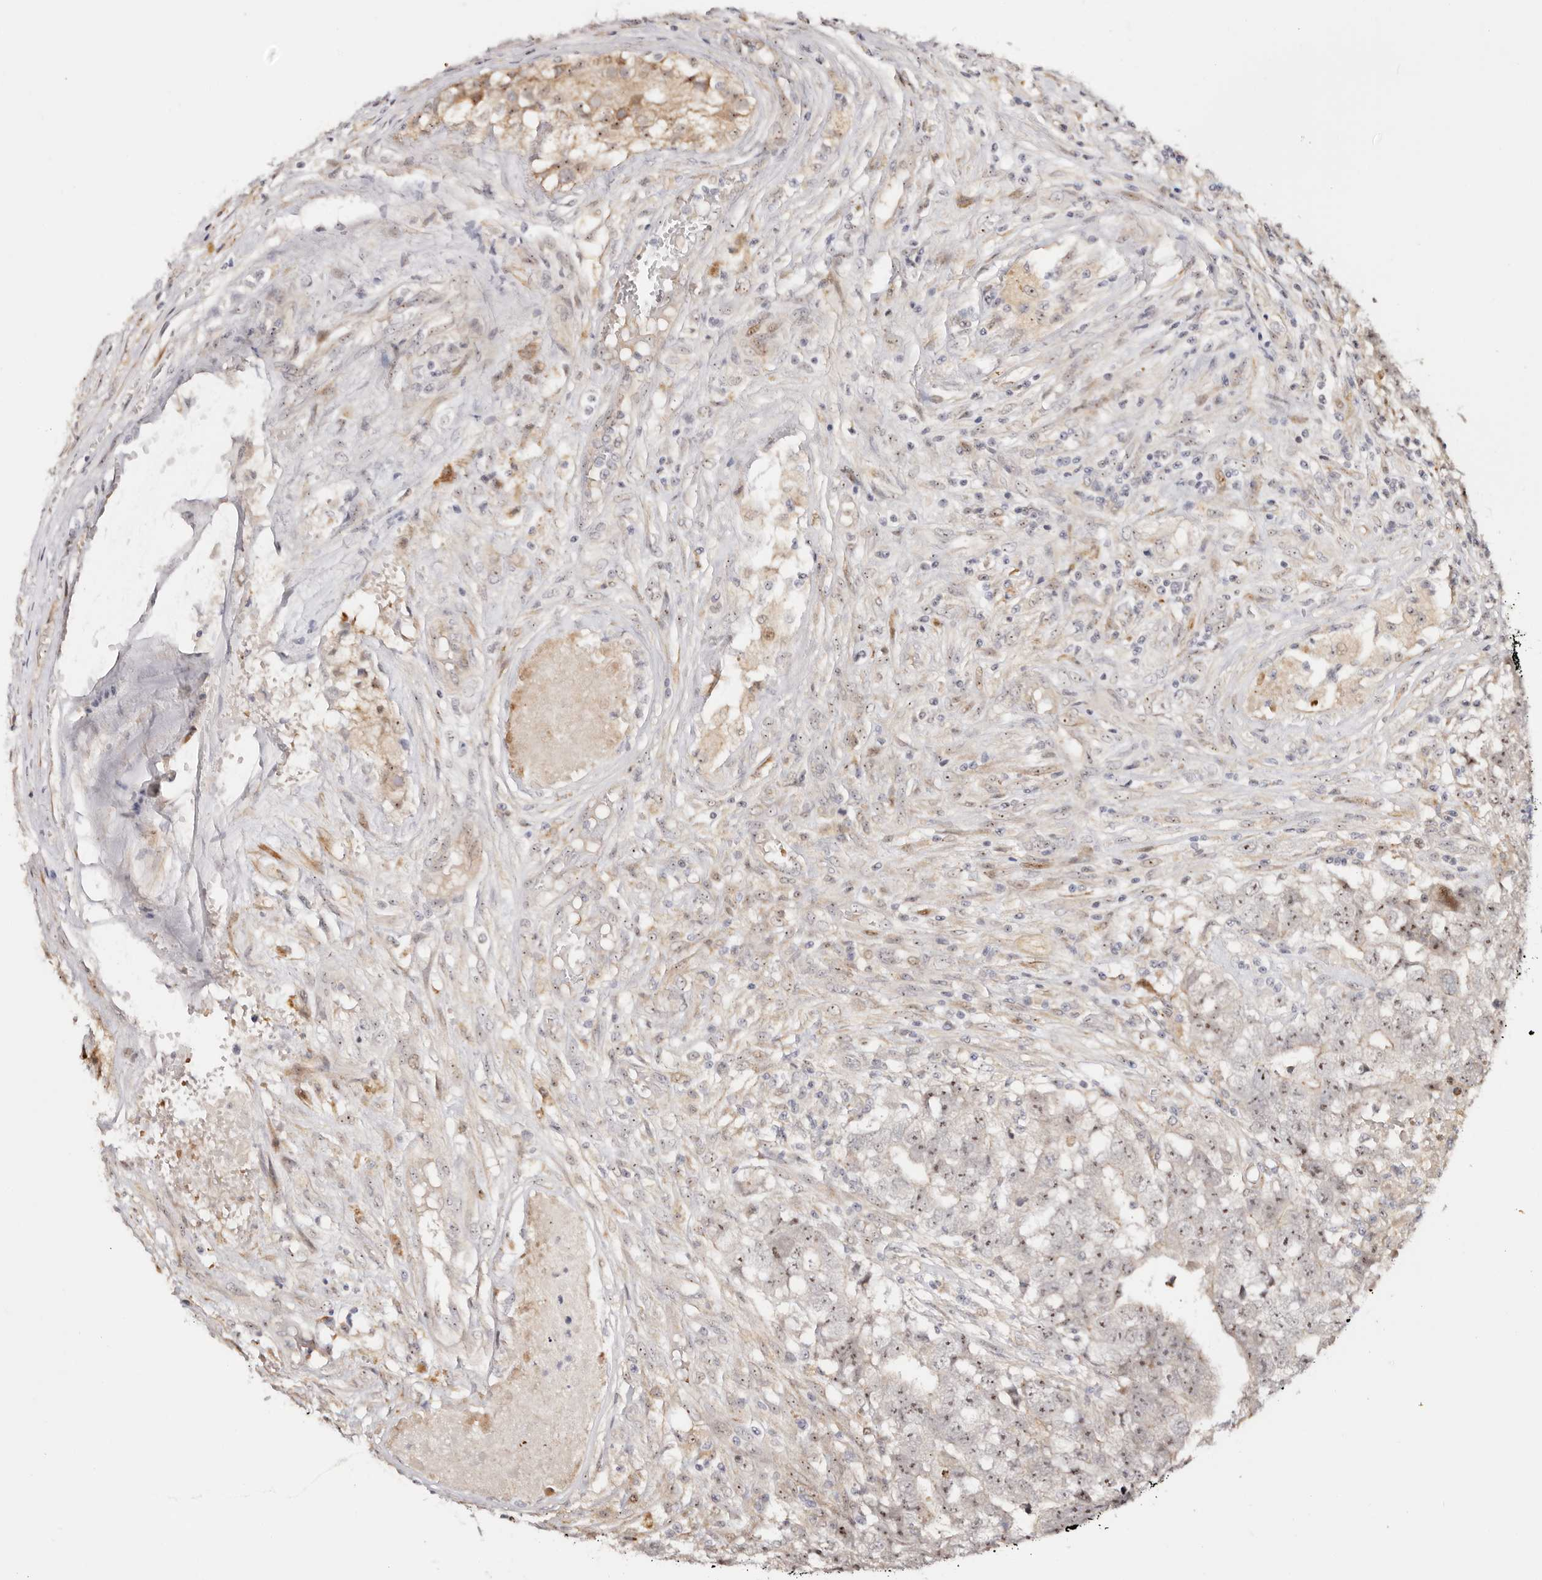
{"staining": {"intensity": "weak", "quantity": "<25%", "location": "nuclear"}, "tissue": "testis cancer", "cell_type": "Tumor cells", "image_type": "cancer", "snomed": [{"axis": "morphology", "description": "Carcinoma, Embryonal, NOS"}, {"axis": "topography", "description": "Testis"}], "caption": "IHC of human embryonal carcinoma (testis) exhibits no expression in tumor cells. The staining is performed using DAB brown chromogen with nuclei counter-stained in using hematoxylin.", "gene": "ODF2L", "patient": {"sex": "male", "age": 25}}